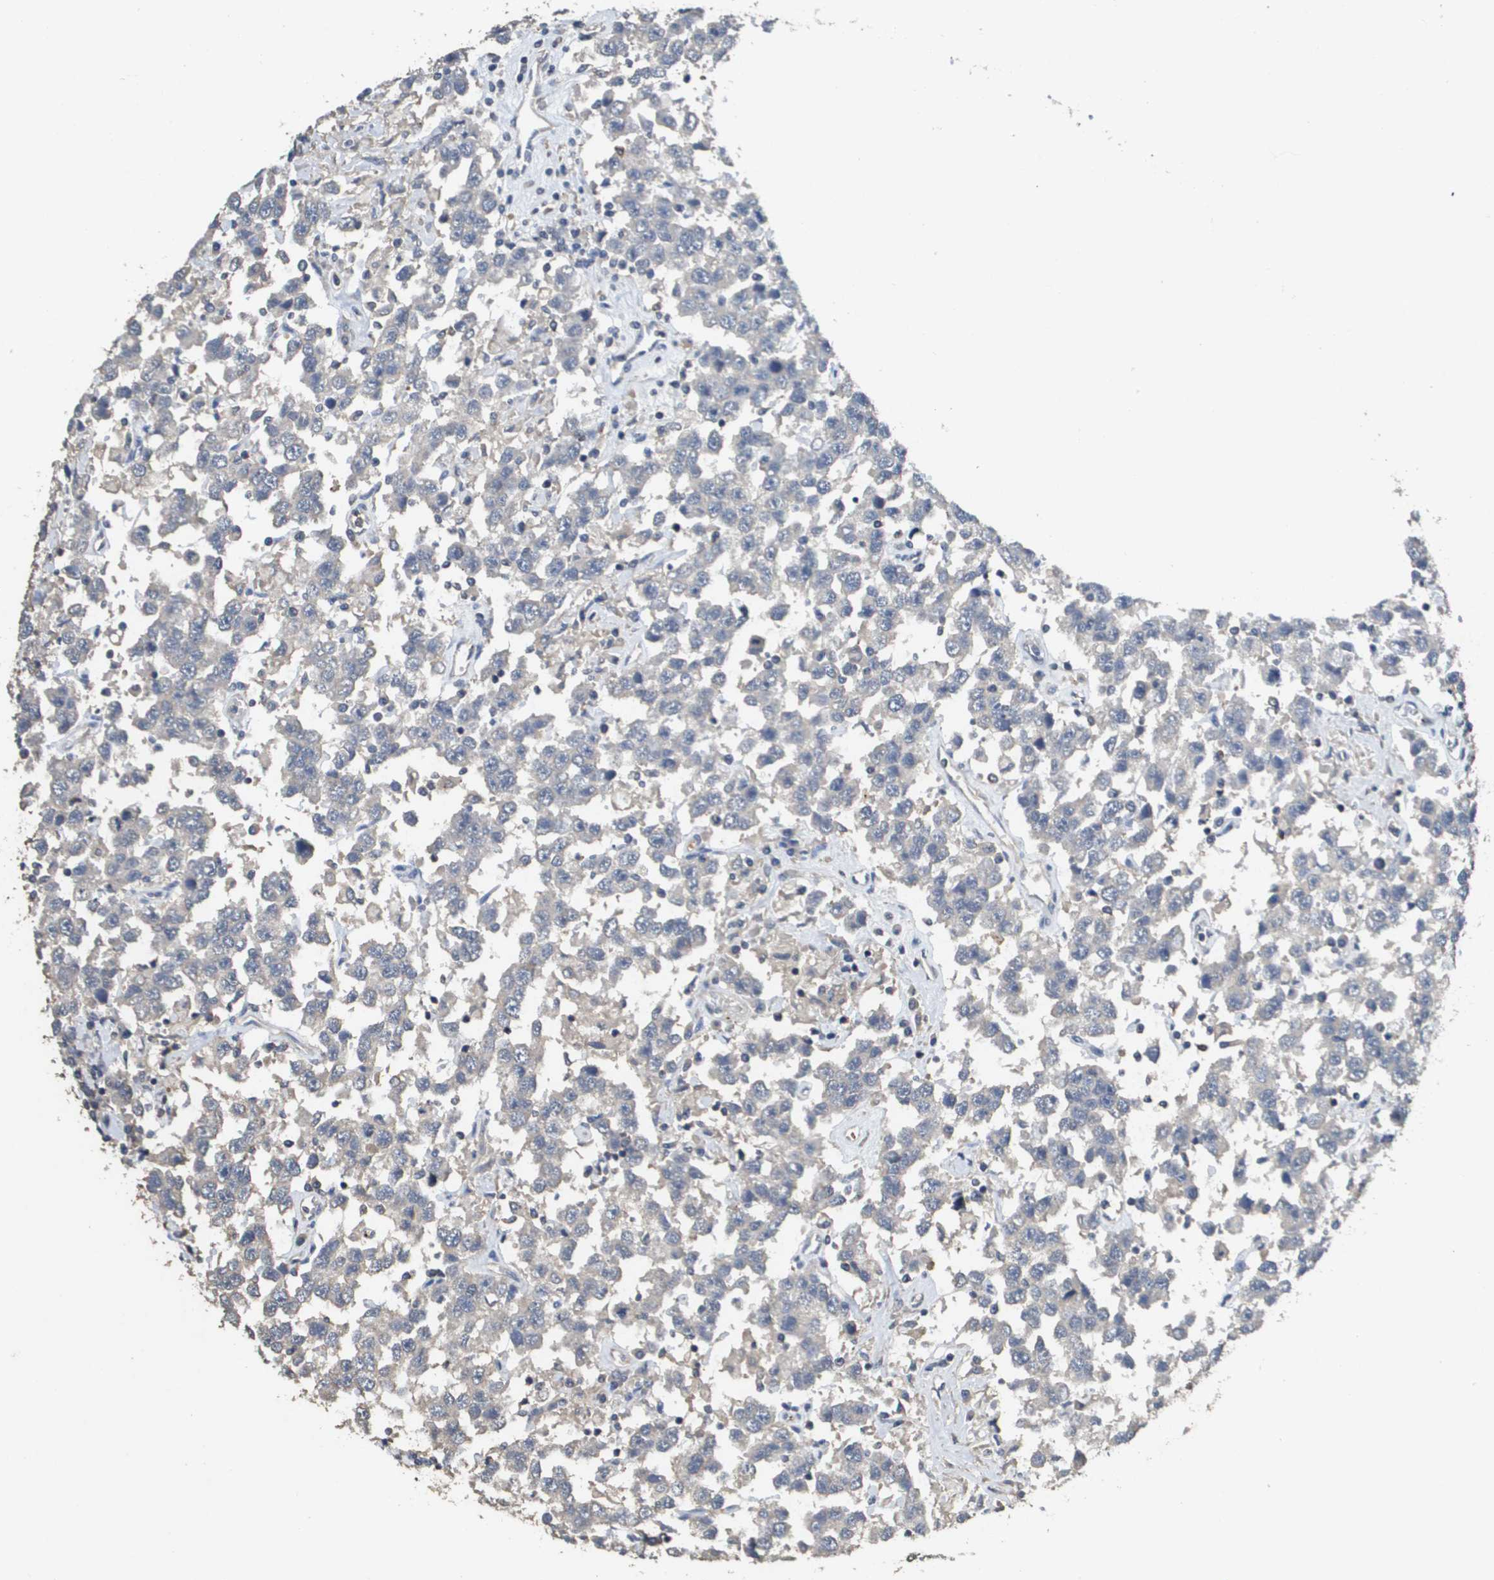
{"staining": {"intensity": "negative", "quantity": "none", "location": "none"}, "tissue": "testis cancer", "cell_type": "Tumor cells", "image_type": "cancer", "snomed": [{"axis": "morphology", "description": "Seminoma, NOS"}, {"axis": "topography", "description": "Testis"}], "caption": "Immunohistochemistry of testis cancer exhibits no staining in tumor cells.", "gene": "RAB27B", "patient": {"sex": "male", "age": 41}}